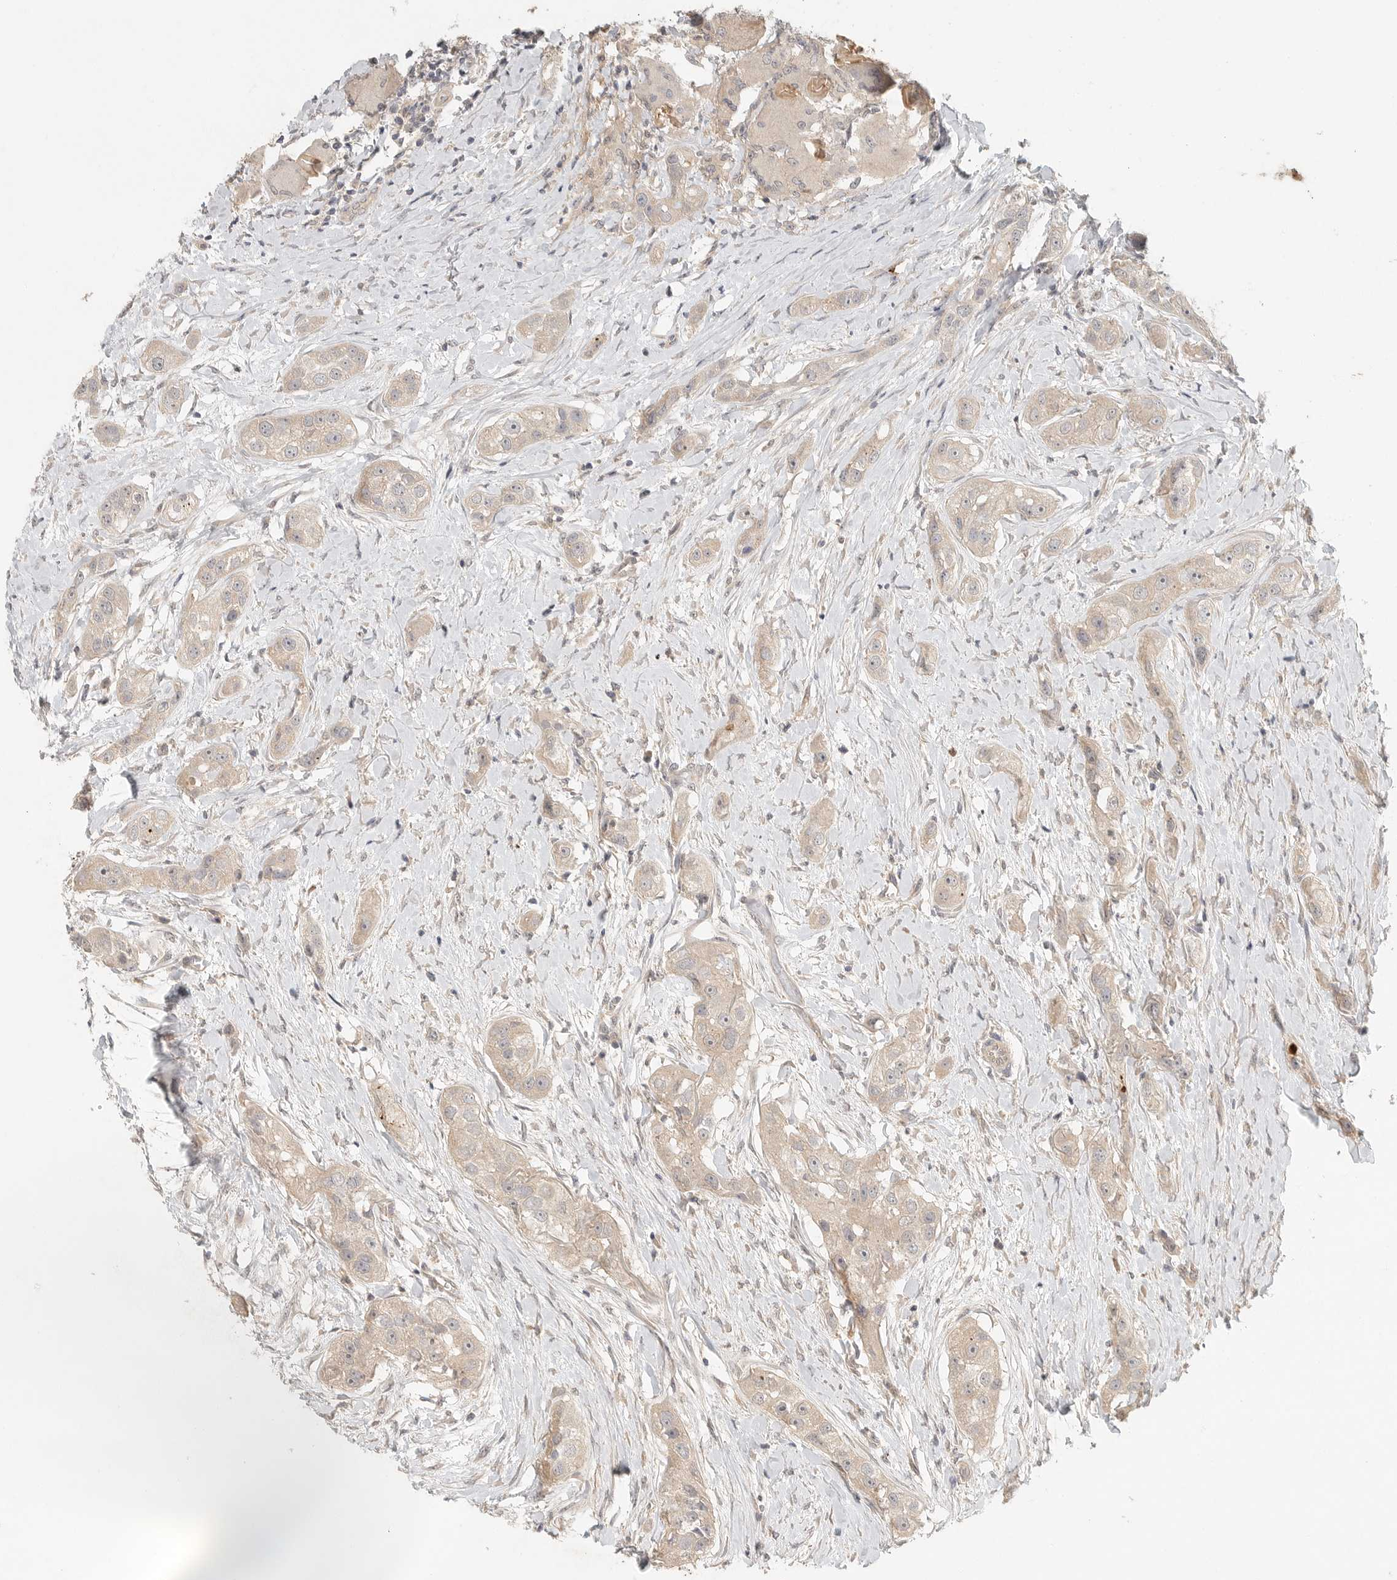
{"staining": {"intensity": "weak", "quantity": "25%-75%", "location": "cytoplasmic/membranous"}, "tissue": "head and neck cancer", "cell_type": "Tumor cells", "image_type": "cancer", "snomed": [{"axis": "morphology", "description": "Normal tissue, NOS"}, {"axis": "morphology", "description": "Squamous cell carcinoma, NOS"}, {"axis": "topography", "description": "Skeletal muscle"}, {"axis": "topography", "description": "Head-Neck"}], "caption": "Protein staining displays weak cytoplasmic/membranous staining in about 25%-75% of tumor cells in head and neck squamous cell carcinoma.", "gene": "HDAC6", "patient": {"sex": "male", "age": 51}}